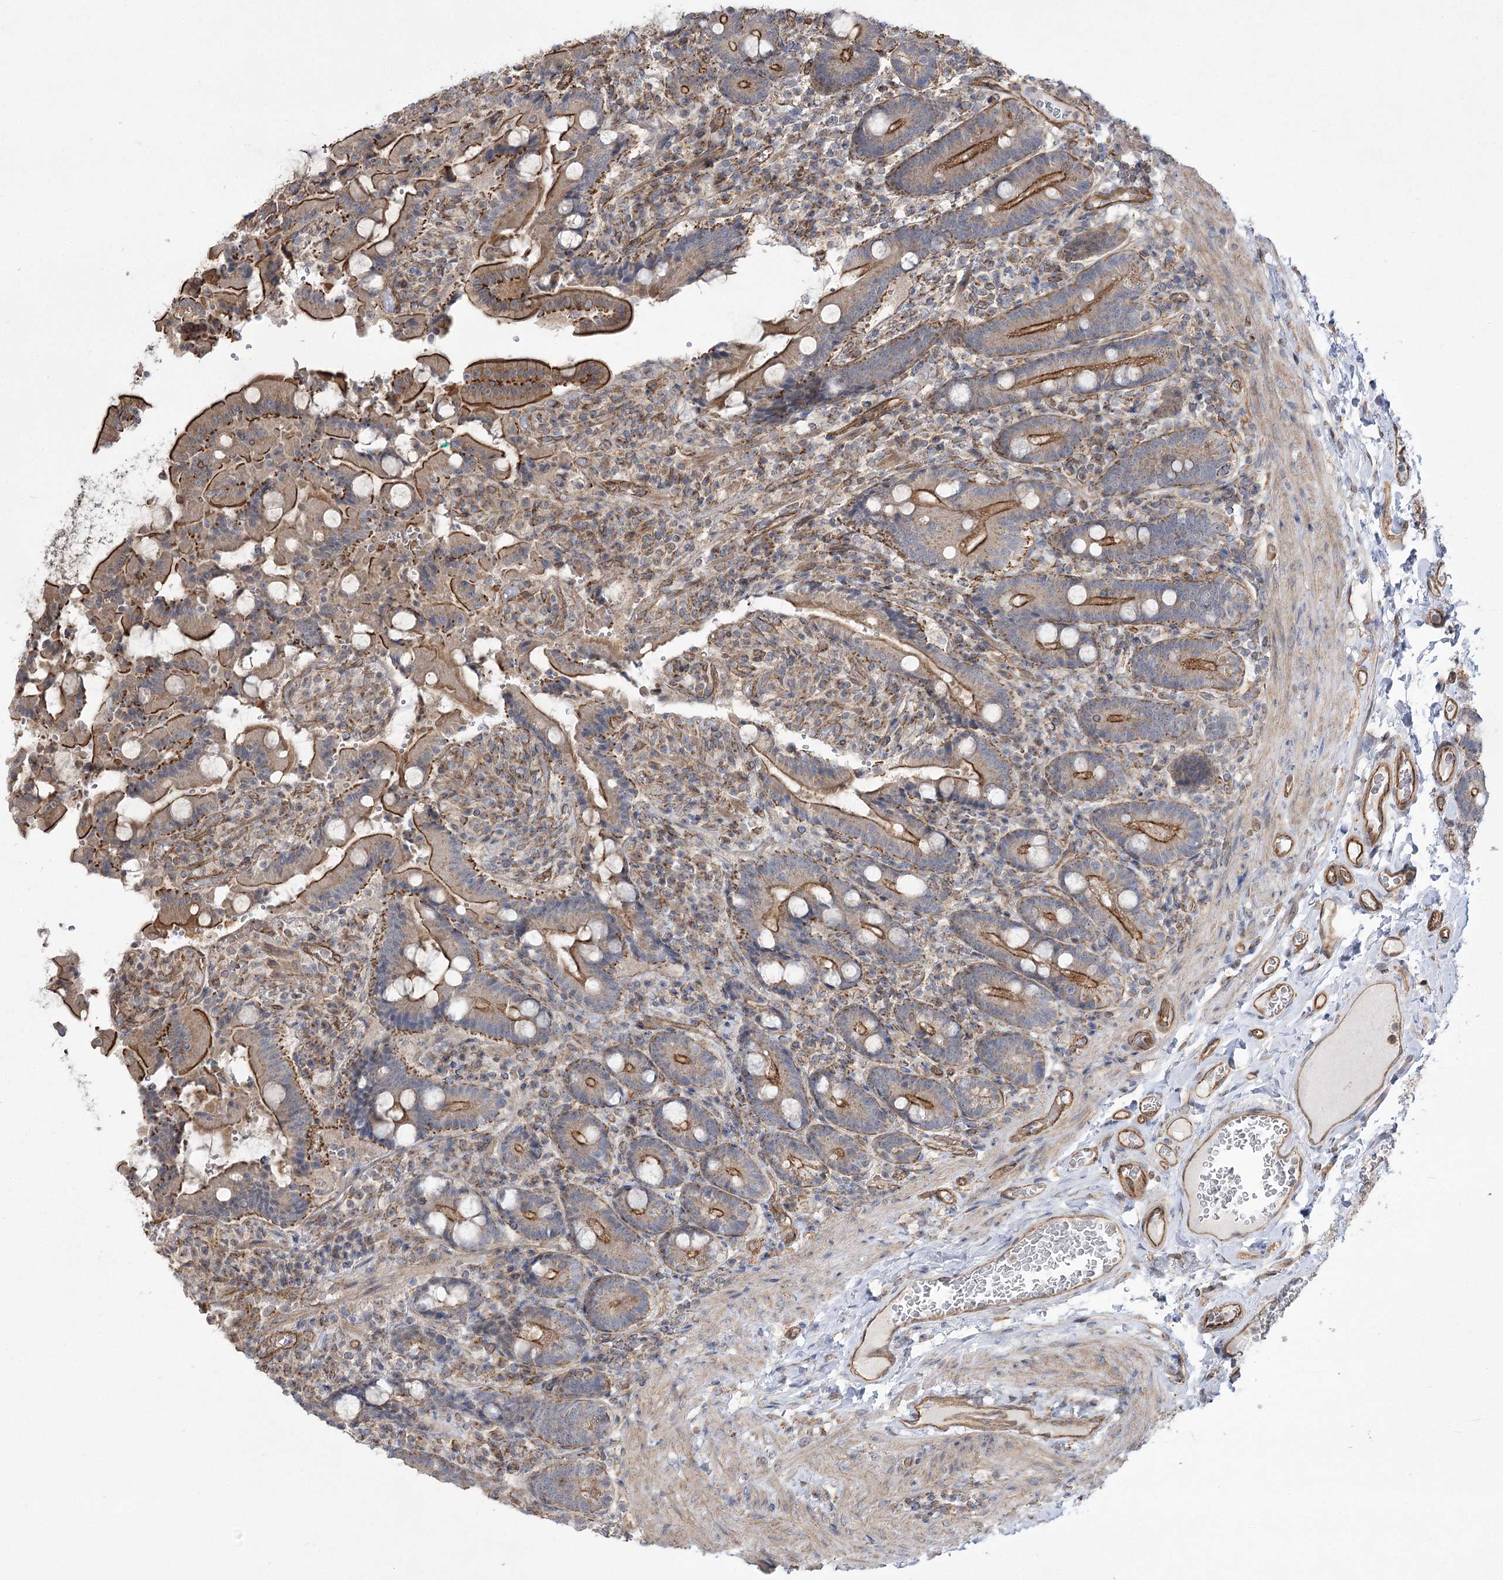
{"staining": {"intensity": "strong", "quantity": ">75%", "location": "cytoplasmic/membranous"}, "tissue": "duodenum", "cell_type": "Glandular cells", "image_type": "normal", "snomed": [{"axis": "morphology", "description": "Normal tissue, NOS"}, {"axis": "topography", "description": "Duodenum"}], "caption": "IHC (DAB (3,3'-diaminobenzidine)) staining of benign human duodenum demonstrates strong cytoplasmic/membranous protein staining in approximately >75% of glandular cells.", "gene": "SH3BP5L", "patient": {"sex": "female", "age": 62}}